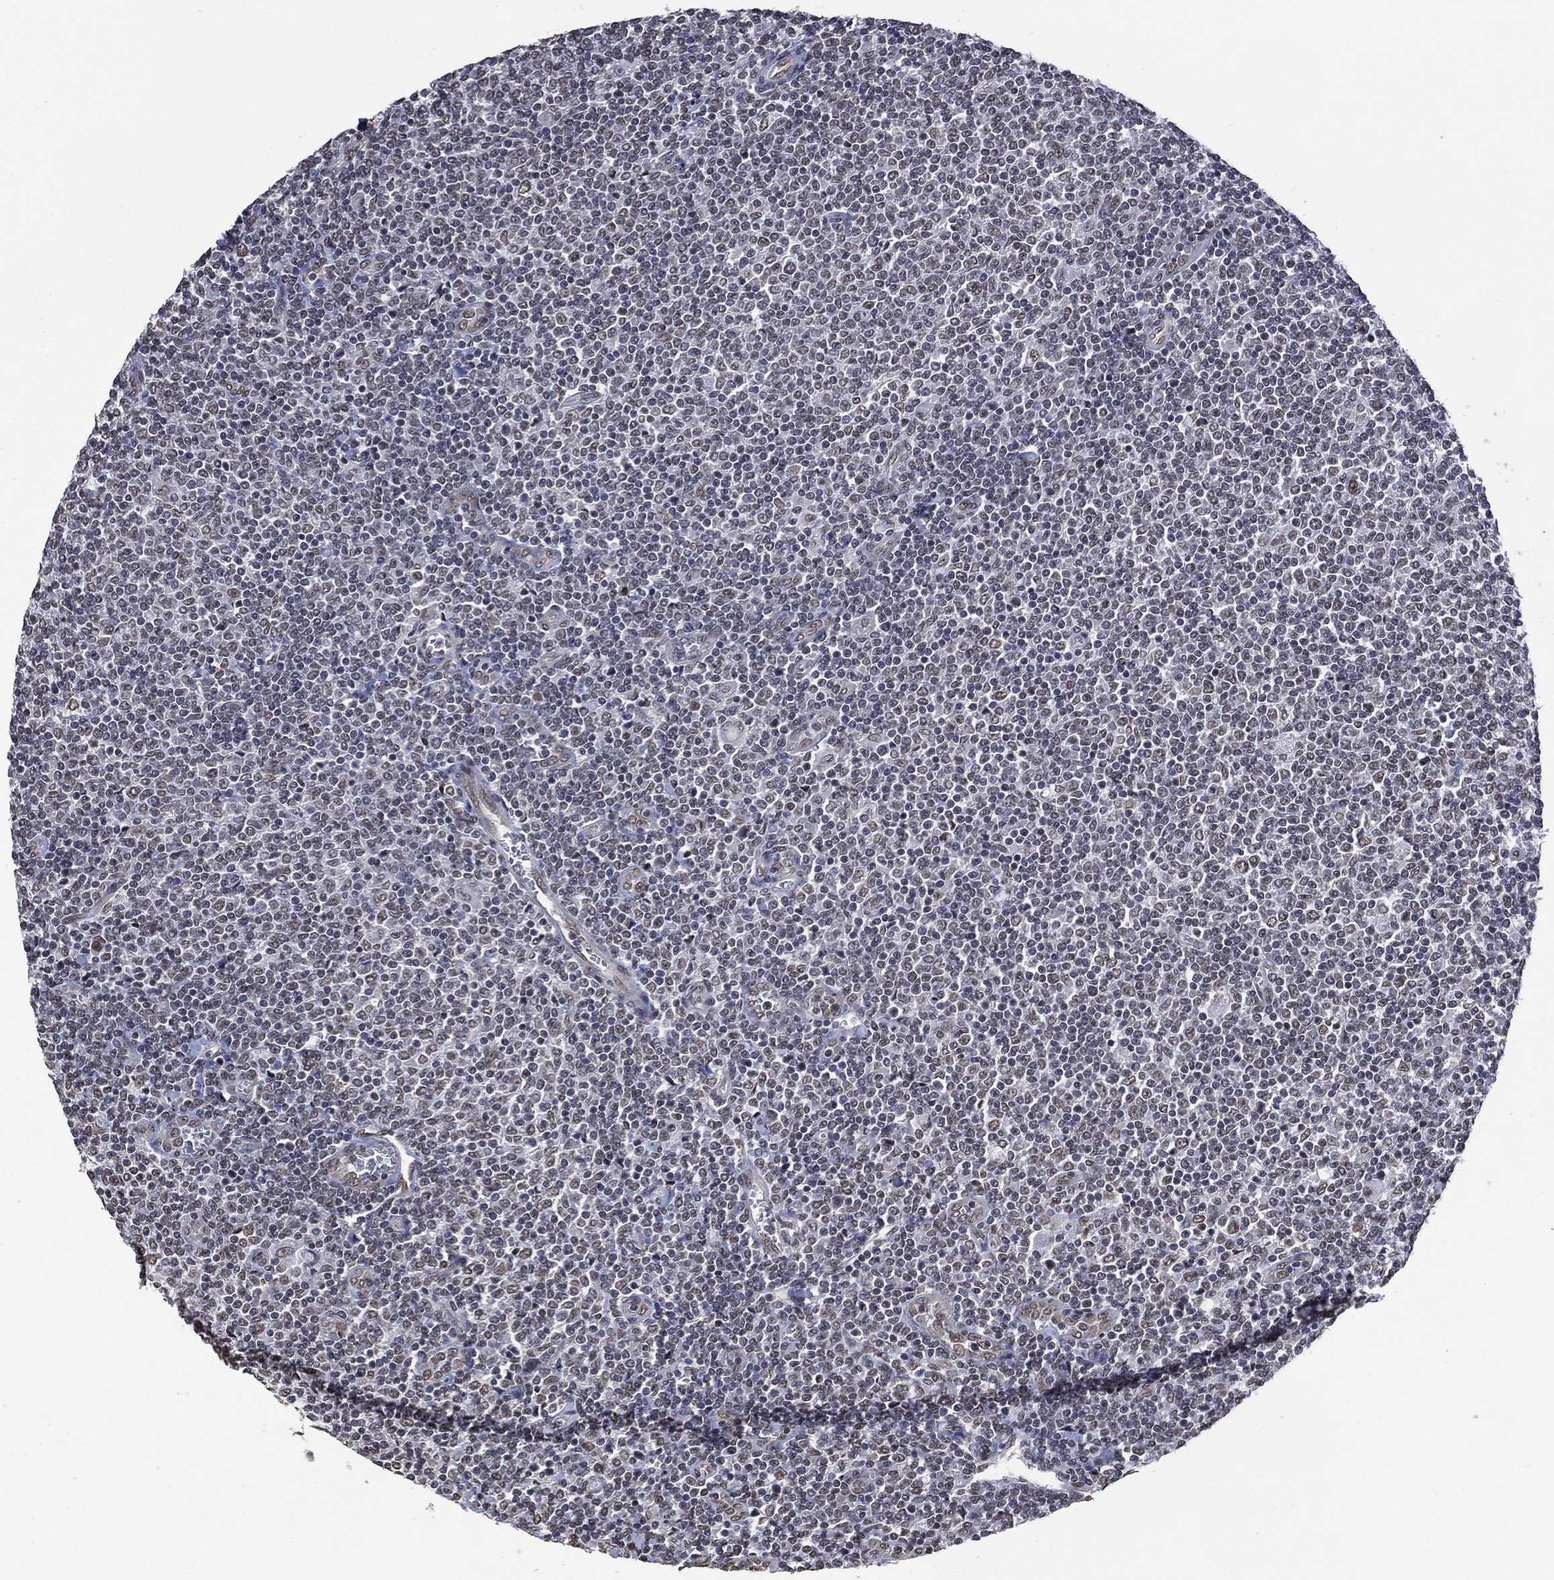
{"staining": {"intensity": "negative", "quantity": "none", "location": "none"}, "tissue": "lymphoma", "cell_type": "Tumor cells", "image_type": "cancer", "snomed": [{"axis": "morphology", "description": "Malignant lymphoma, non-Hodgkin's type, Low grade"}, {"axis": "topography", "description": "Lymph node"}], "caption": "Tumor cells are negative for protein expression in human low-grade malignant lymphoma, non-Hodgkin's type. (Immunohistochemistry (ihc), brightfield microscopy, high magnification).", "gene": "EHMT1", "patient": {"sex": "male", "age": 52}}